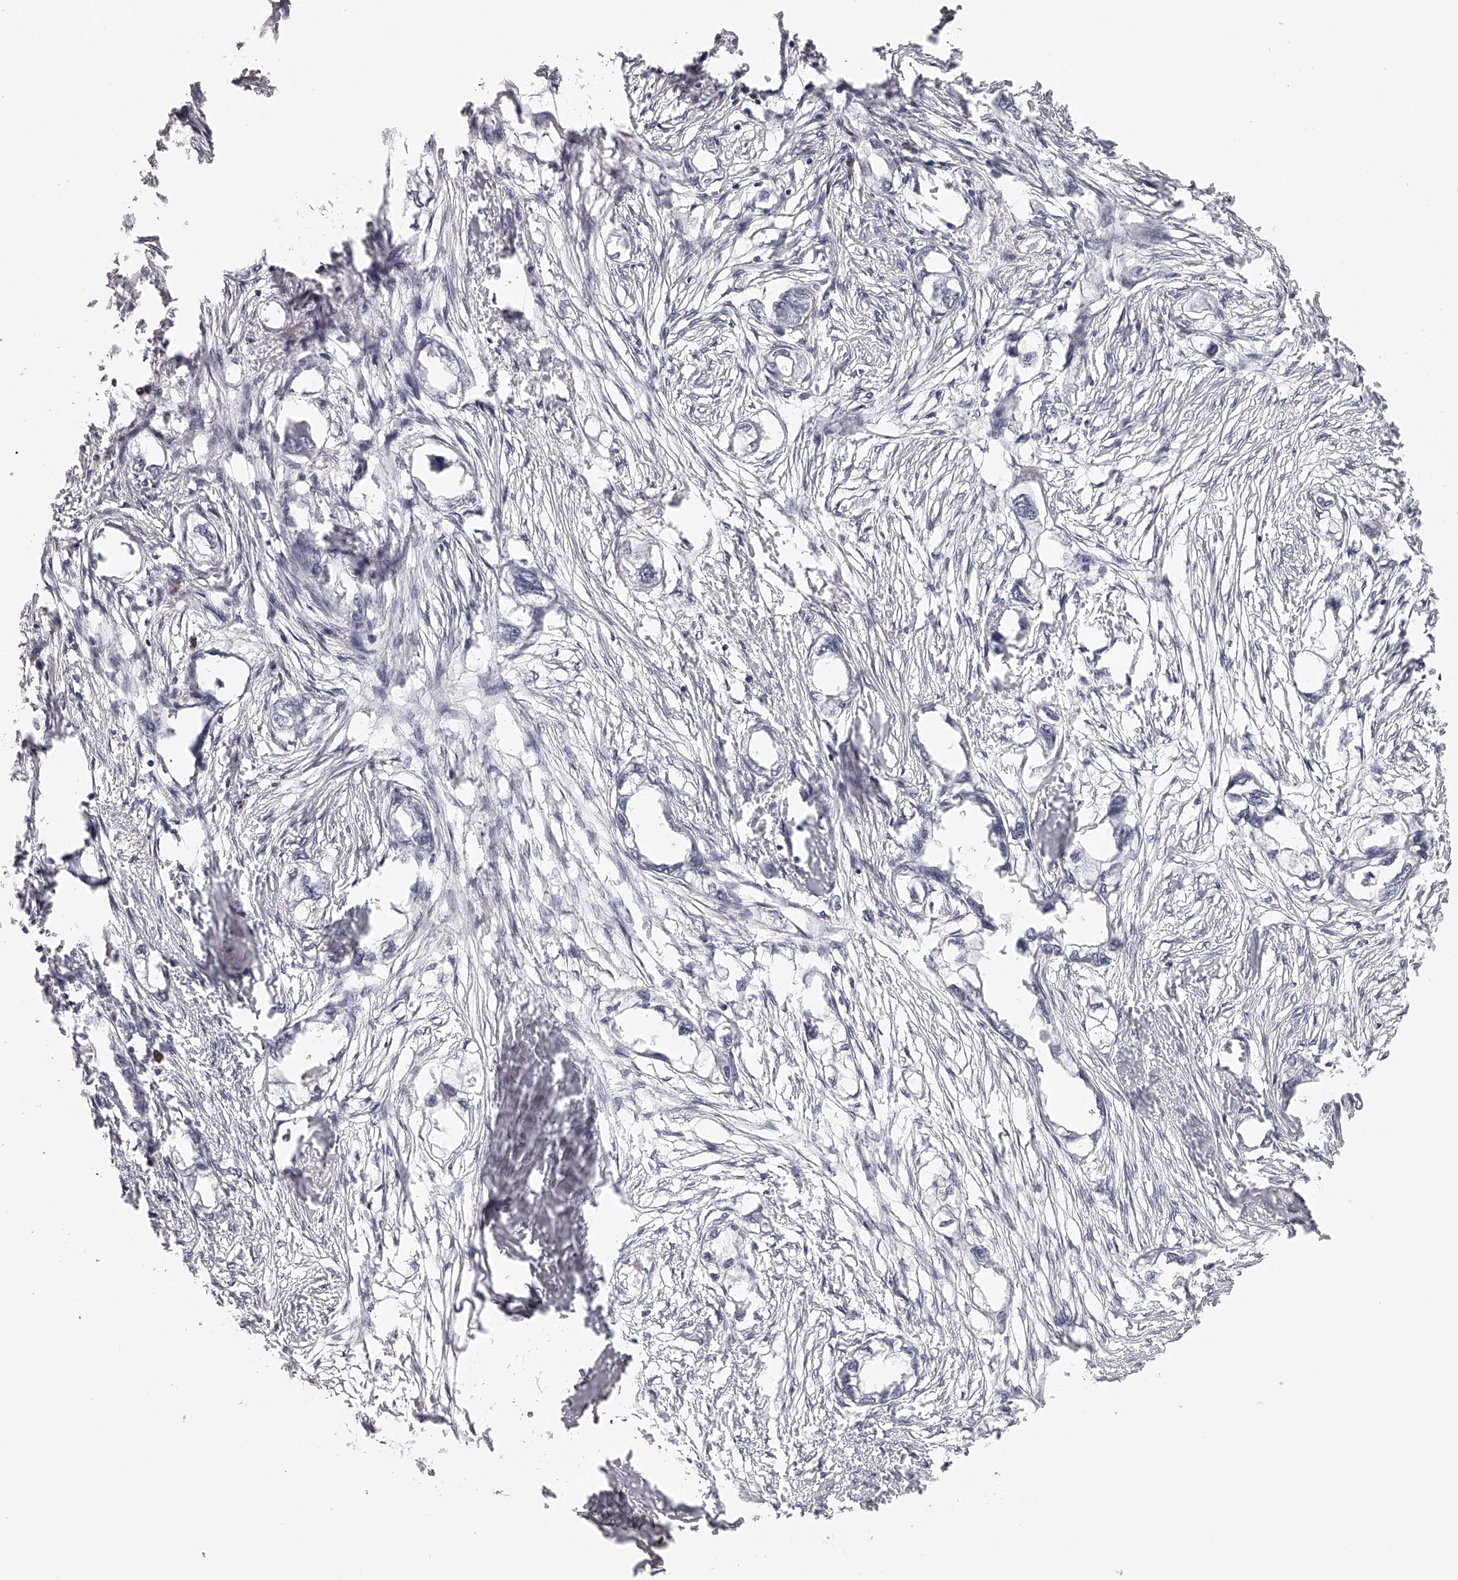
{"staining": {"intensity": "negative", "quantity": "none", "location": "none"}, "tissue": "endometrial cancer", "cell_type": "Tumor cells", "image_type": "cancer", "snomed": [{"axis": "morphology", "description": "Adenocarcinoma, NOS"}, {"axis": "morphology", "description": "Adenocarcinoma, metastatic, NOS"}, {"axis": "topography", "description": "Adipose tissue"}, {"axis": "topography", "description": "Endometrium"}], "caption": "Immunohistochemical staining of endometrial adenocarcinoma reveals no significant staining in tumor cells.", "gene": "SEC11C", "patient": {"sex": "female", "age": 67}}